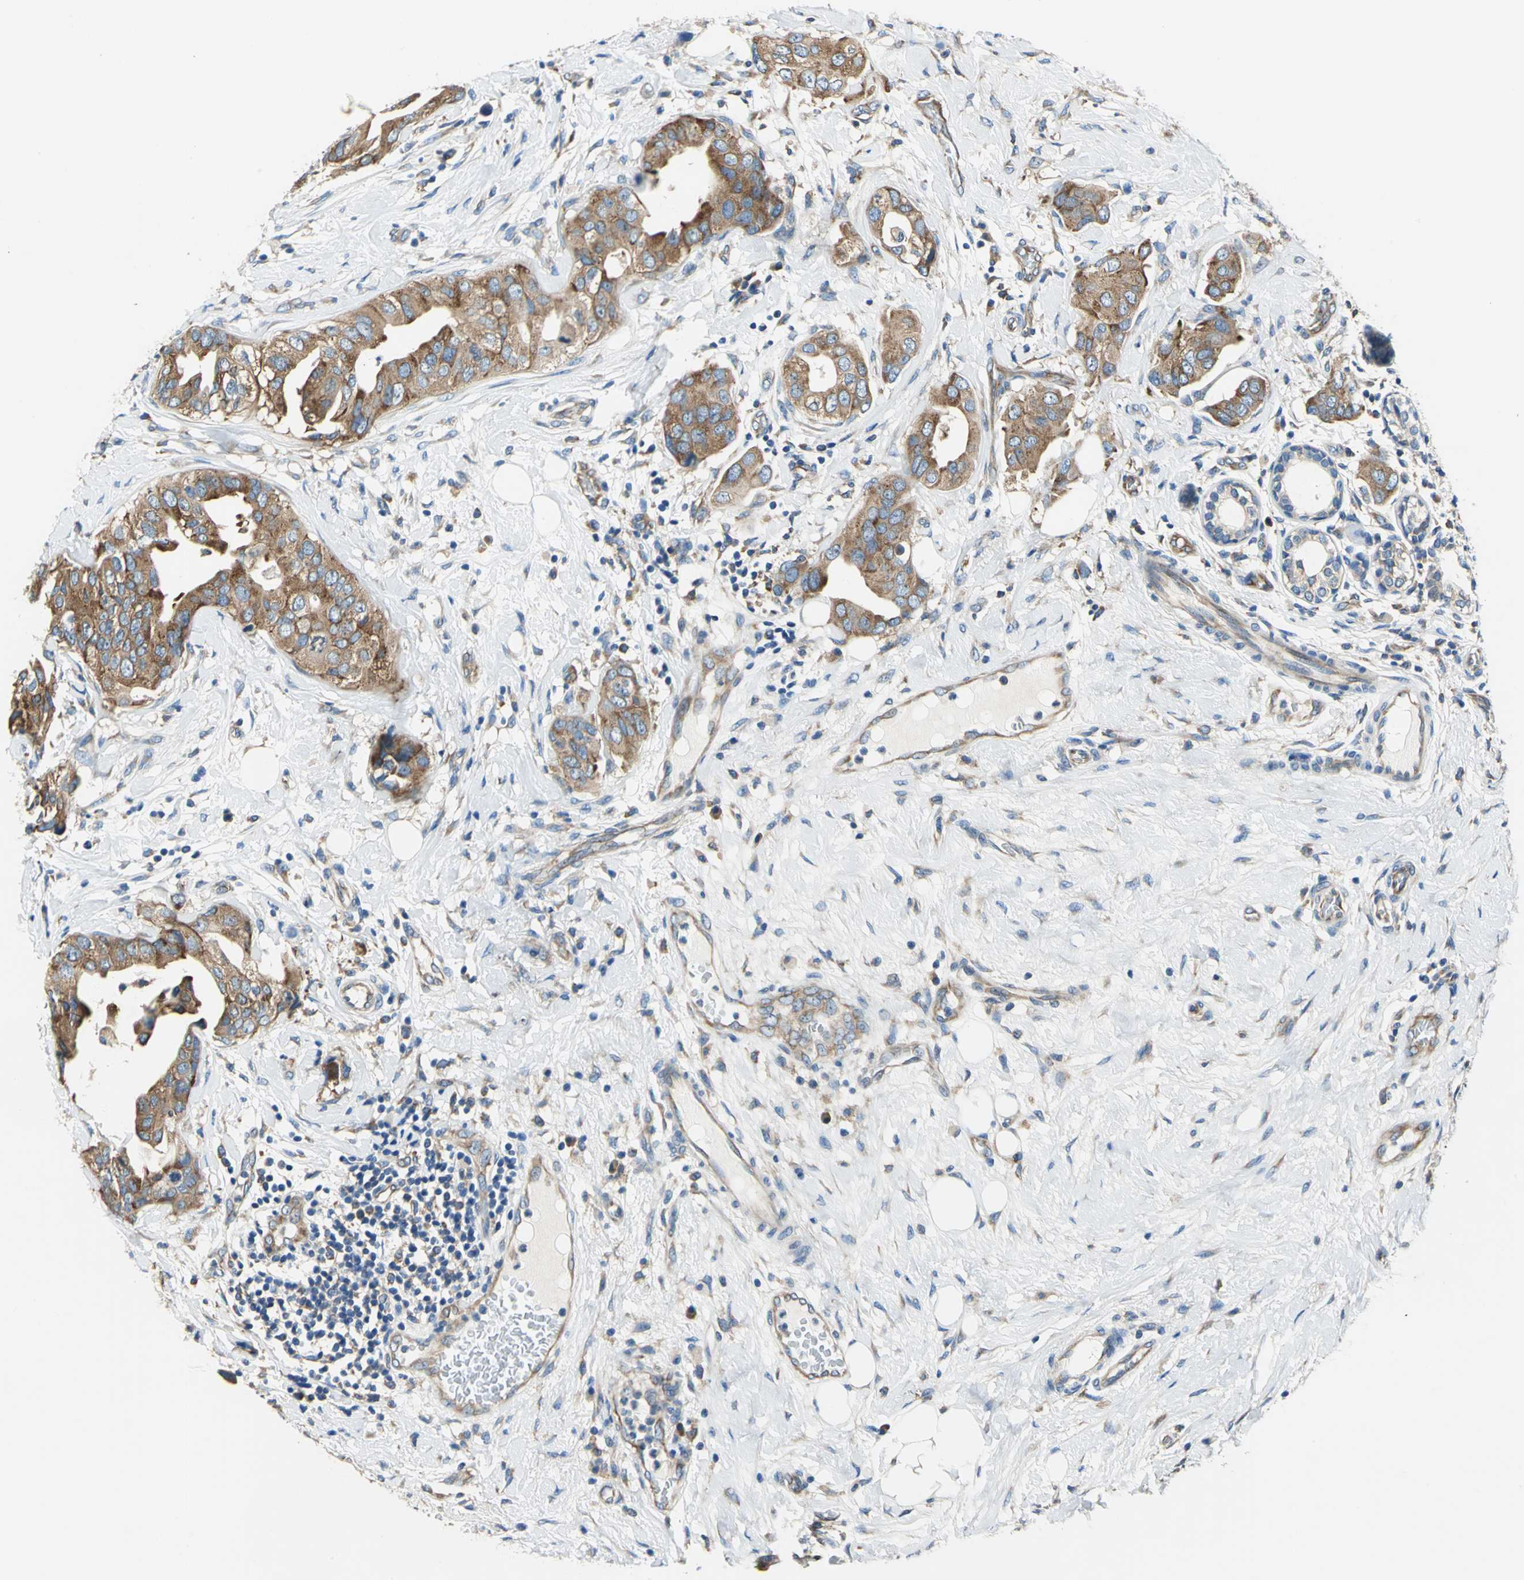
{"staining": {"intensity": "strong", "quantity": ">75%", "location": "cytoplasmic/membranous"}, "tissue": "breast cancer", "cell_type": "Tumor cells", "image_type": "cancer", "snomed": [{"axis": "morphology", "description": "Duct carcinoma"}, {"axis": "topography", "description": "Breast"}], "caption": "Breast cancer was stained to show a protein in brown. There is high levels of strong cytoplasmic/membranous staining in about >75% of tumor cells.", "gene": "TRIM25", "patient": {"sex": "female", "age": 40}}